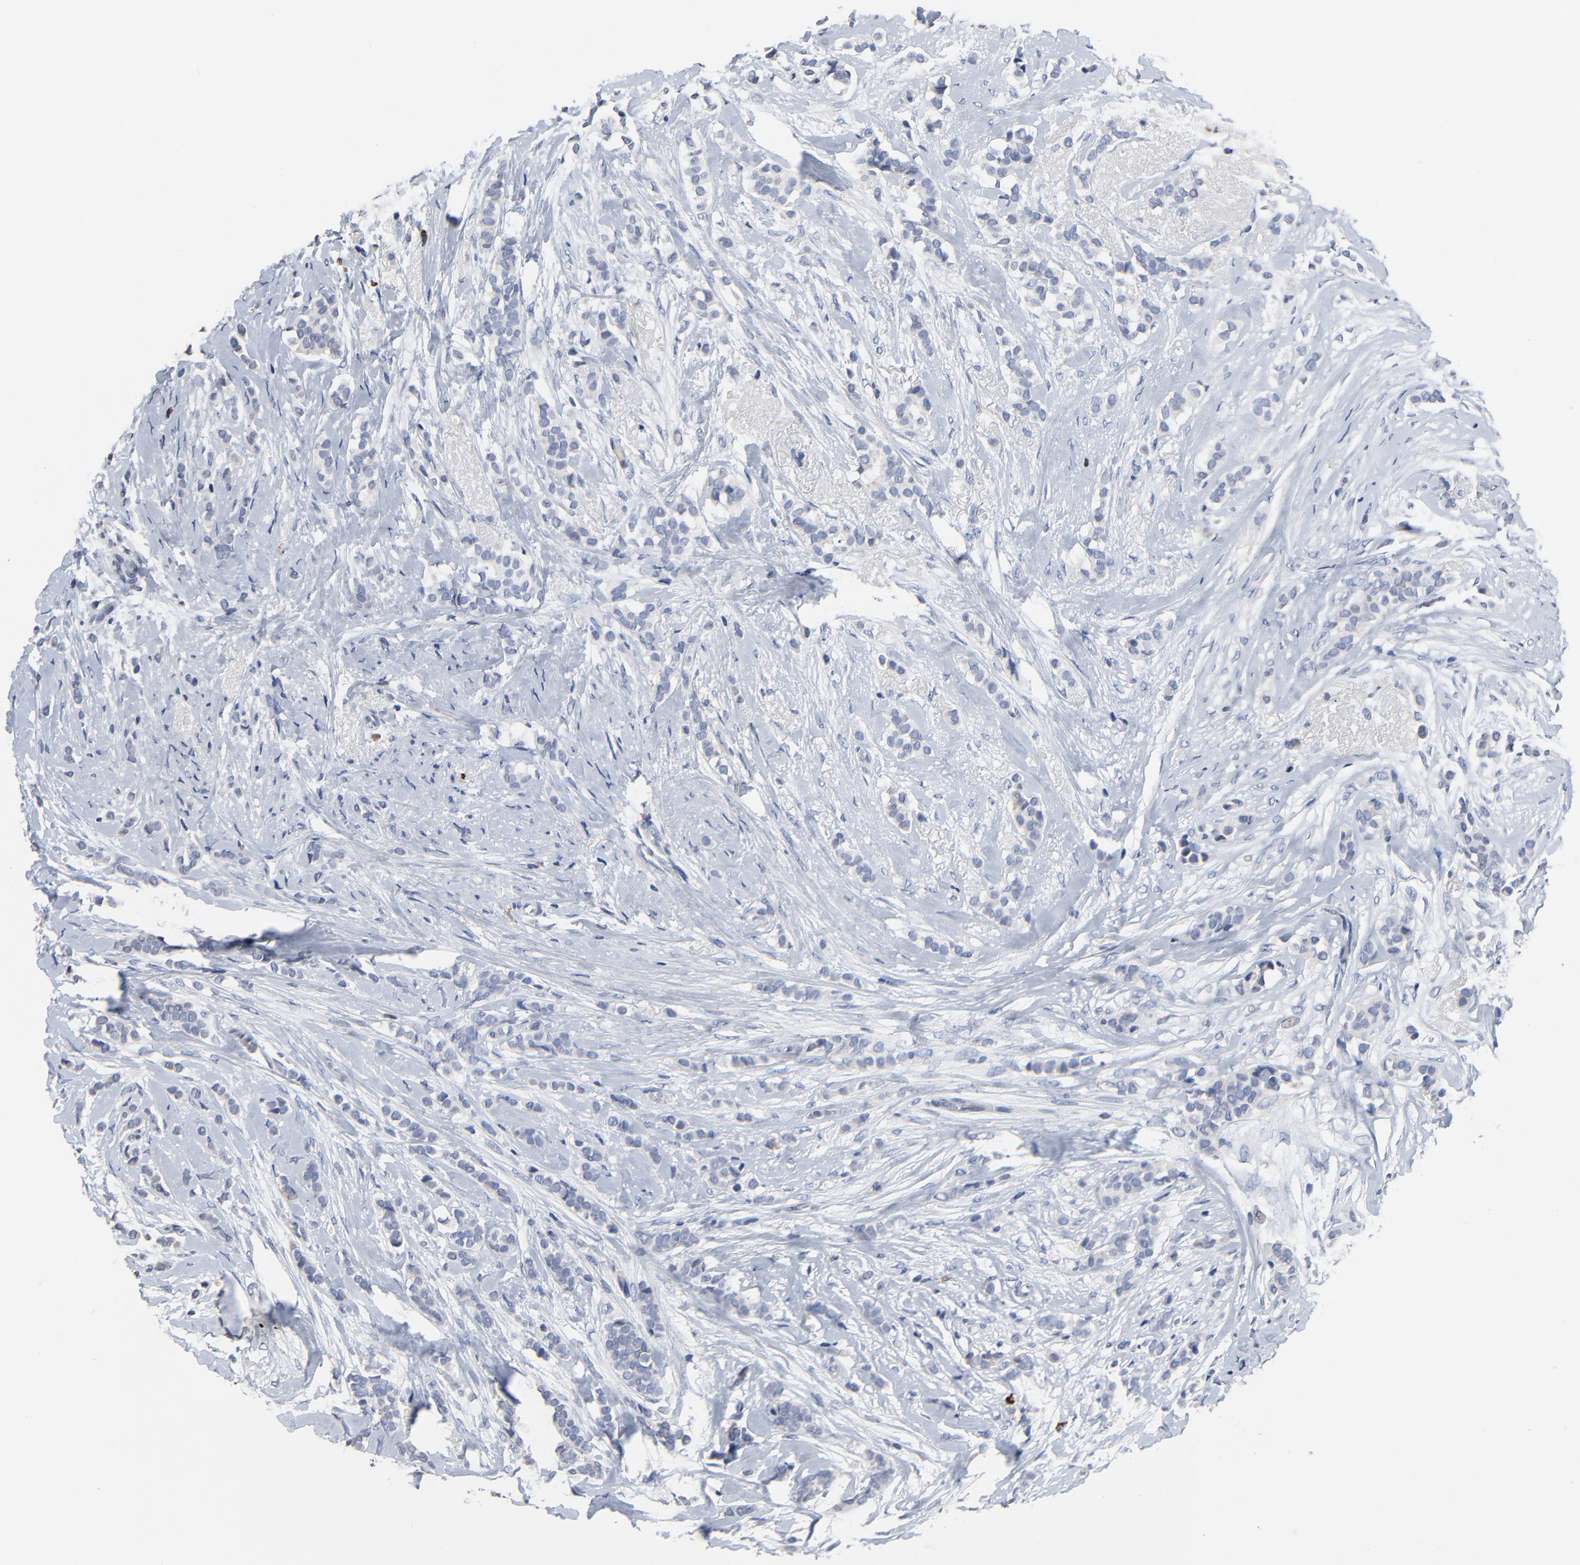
{"staining": {"intensity": "negative", "quantity": "none", "location": "none"}, "tissue": "breast cancer", "cell_type": "Tumor cells", "image_type": "cancer", "snomed": [{"axis": "morphology", "description": "Lobular carcinoma"}, {"axis": "topography", "description": "Breast"}], "caption": "This micrograph is of breast lobular carcinoma stained with IHC to label a protein in brown with the nuclei are counter-stained blue. There is no expression in tumor cells.", "gene": "FBXL5", "patient": {"sex": "female", "age": 56}}